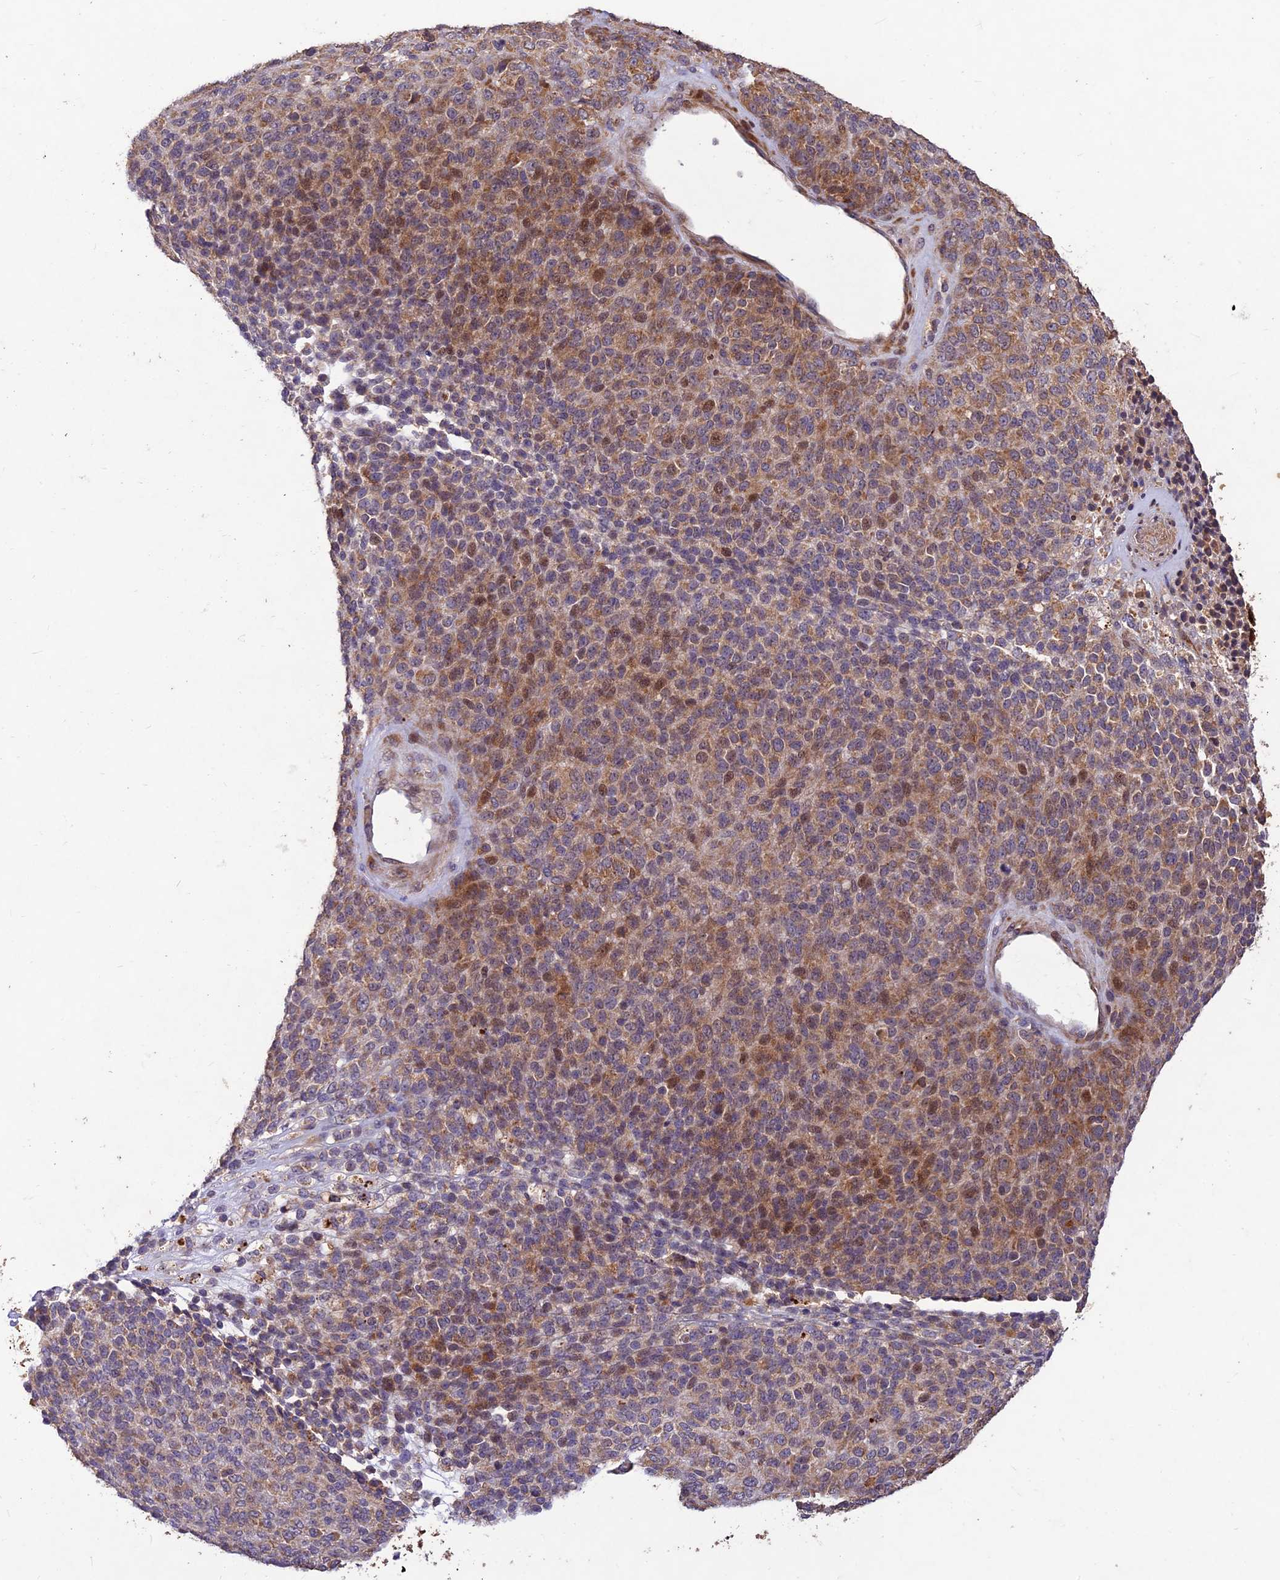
{"staining": {"intensity": "moderate", "quantity": ">75%", "location": "cytoplasmic/membranous"}, "tissue": "melanoma", "cell_type": "Tumor cells", "image_type": "cancer", "snomed": [{"axis": "morphology", "description": "Malignant melanoma, Metastatic site"}, {"axis": "topography", "description": "Brain"}], "caption": "Protein expression analysis of human melanoma reveals moderate cytoplasmic/membranous positivity in about >75% of tumor cells.", "gene": "PPP1R11", "patient": {"sex": "female", "age": 56}}